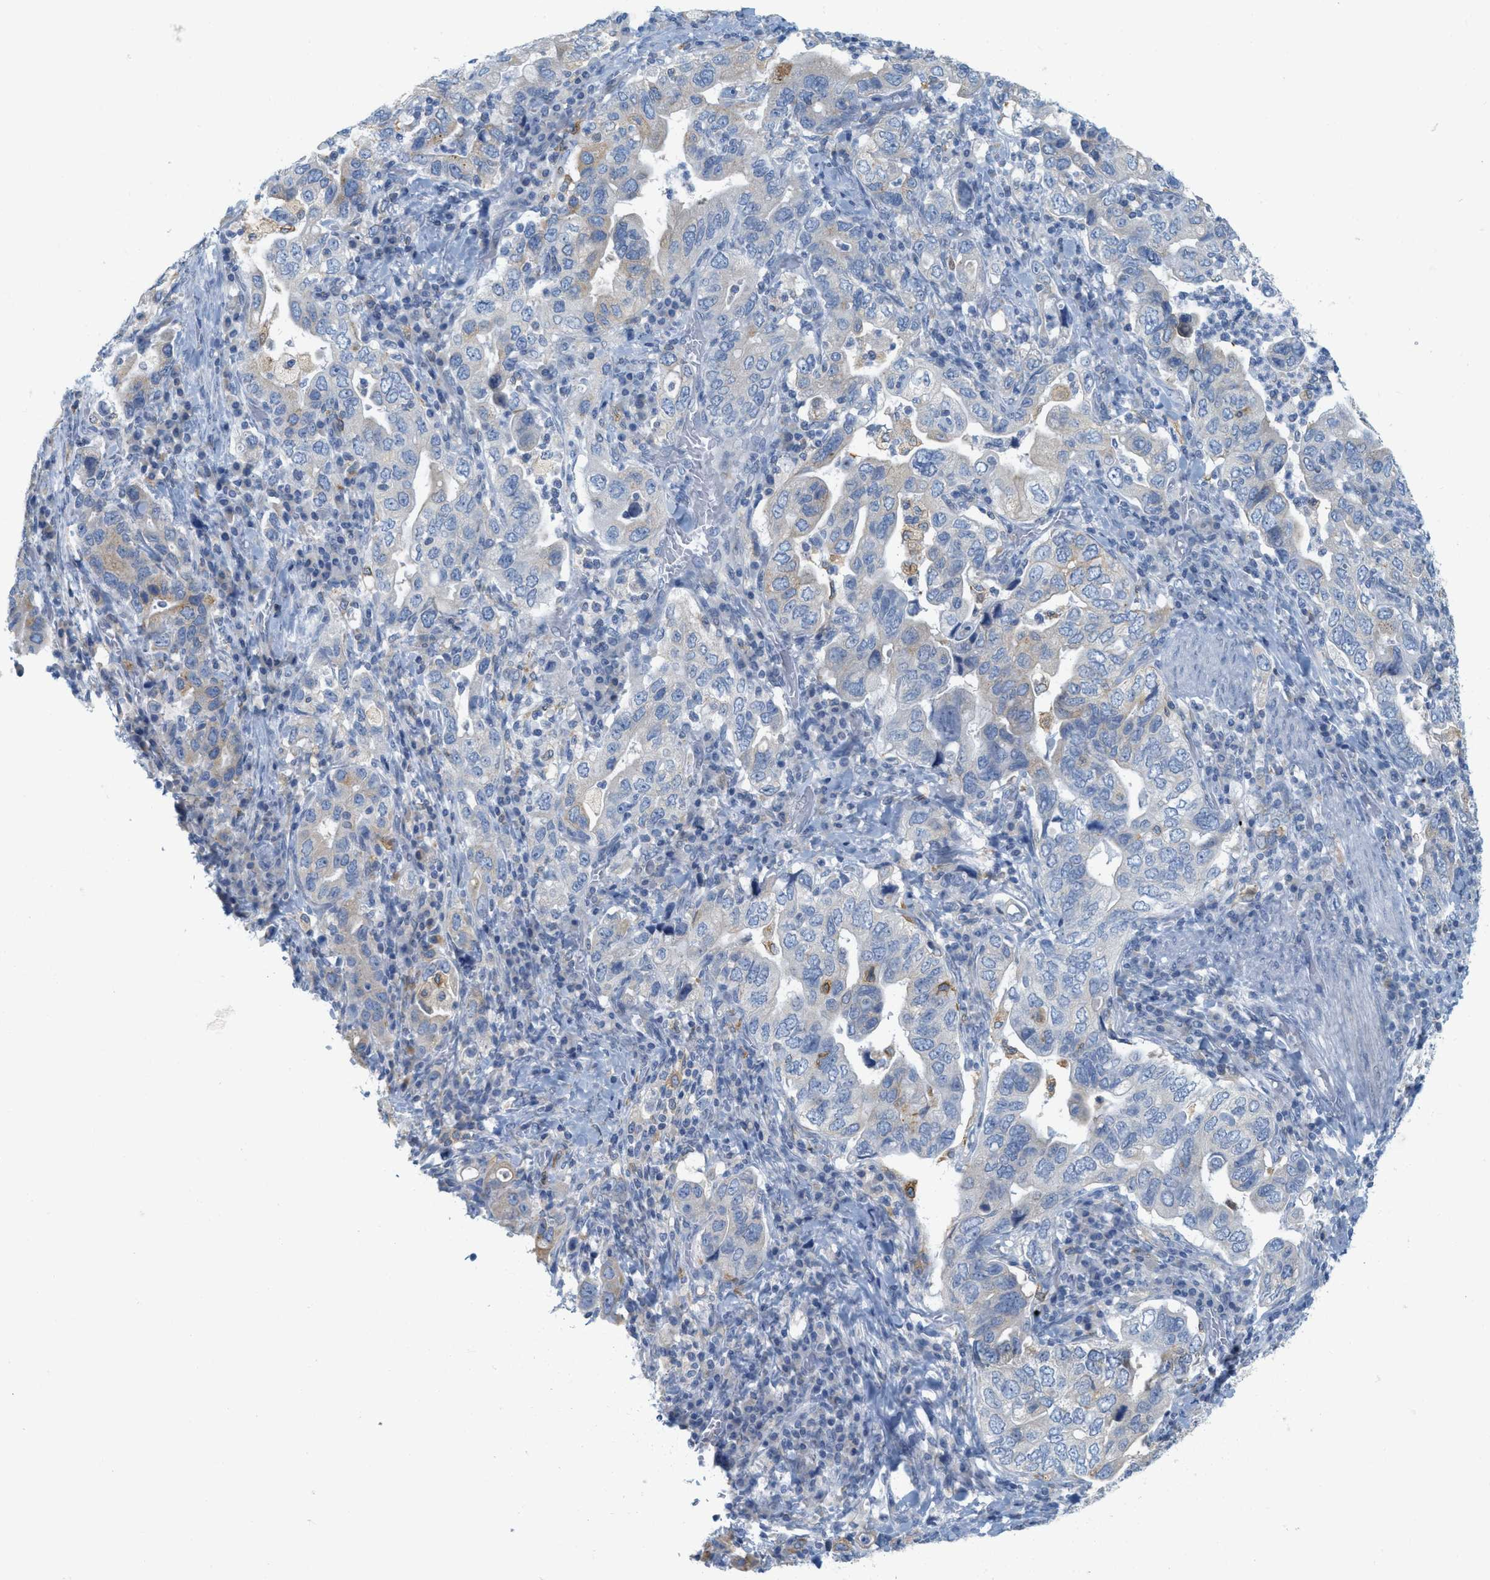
{"staining": {"intensity": "weak", "quantity": "<25%", "location": "cytoplasmic/membranous"}, "tissue": "stomach cancer", "cell_type": "Tumor cells", "image_type": "cancer", "snomed": [{"axis": "morphology", "description": "Adenocarcinoma, NOS"}, {"axis": "topography", "description": "Stomach, upper"}], "caption": "Adenocarcinoma (stomach) stained for a protein using immunohistochemistry (IHC) displays no positivity tumor cells.", "gene": "TEX264", "patient": {"sex": "male", "age": 62}}